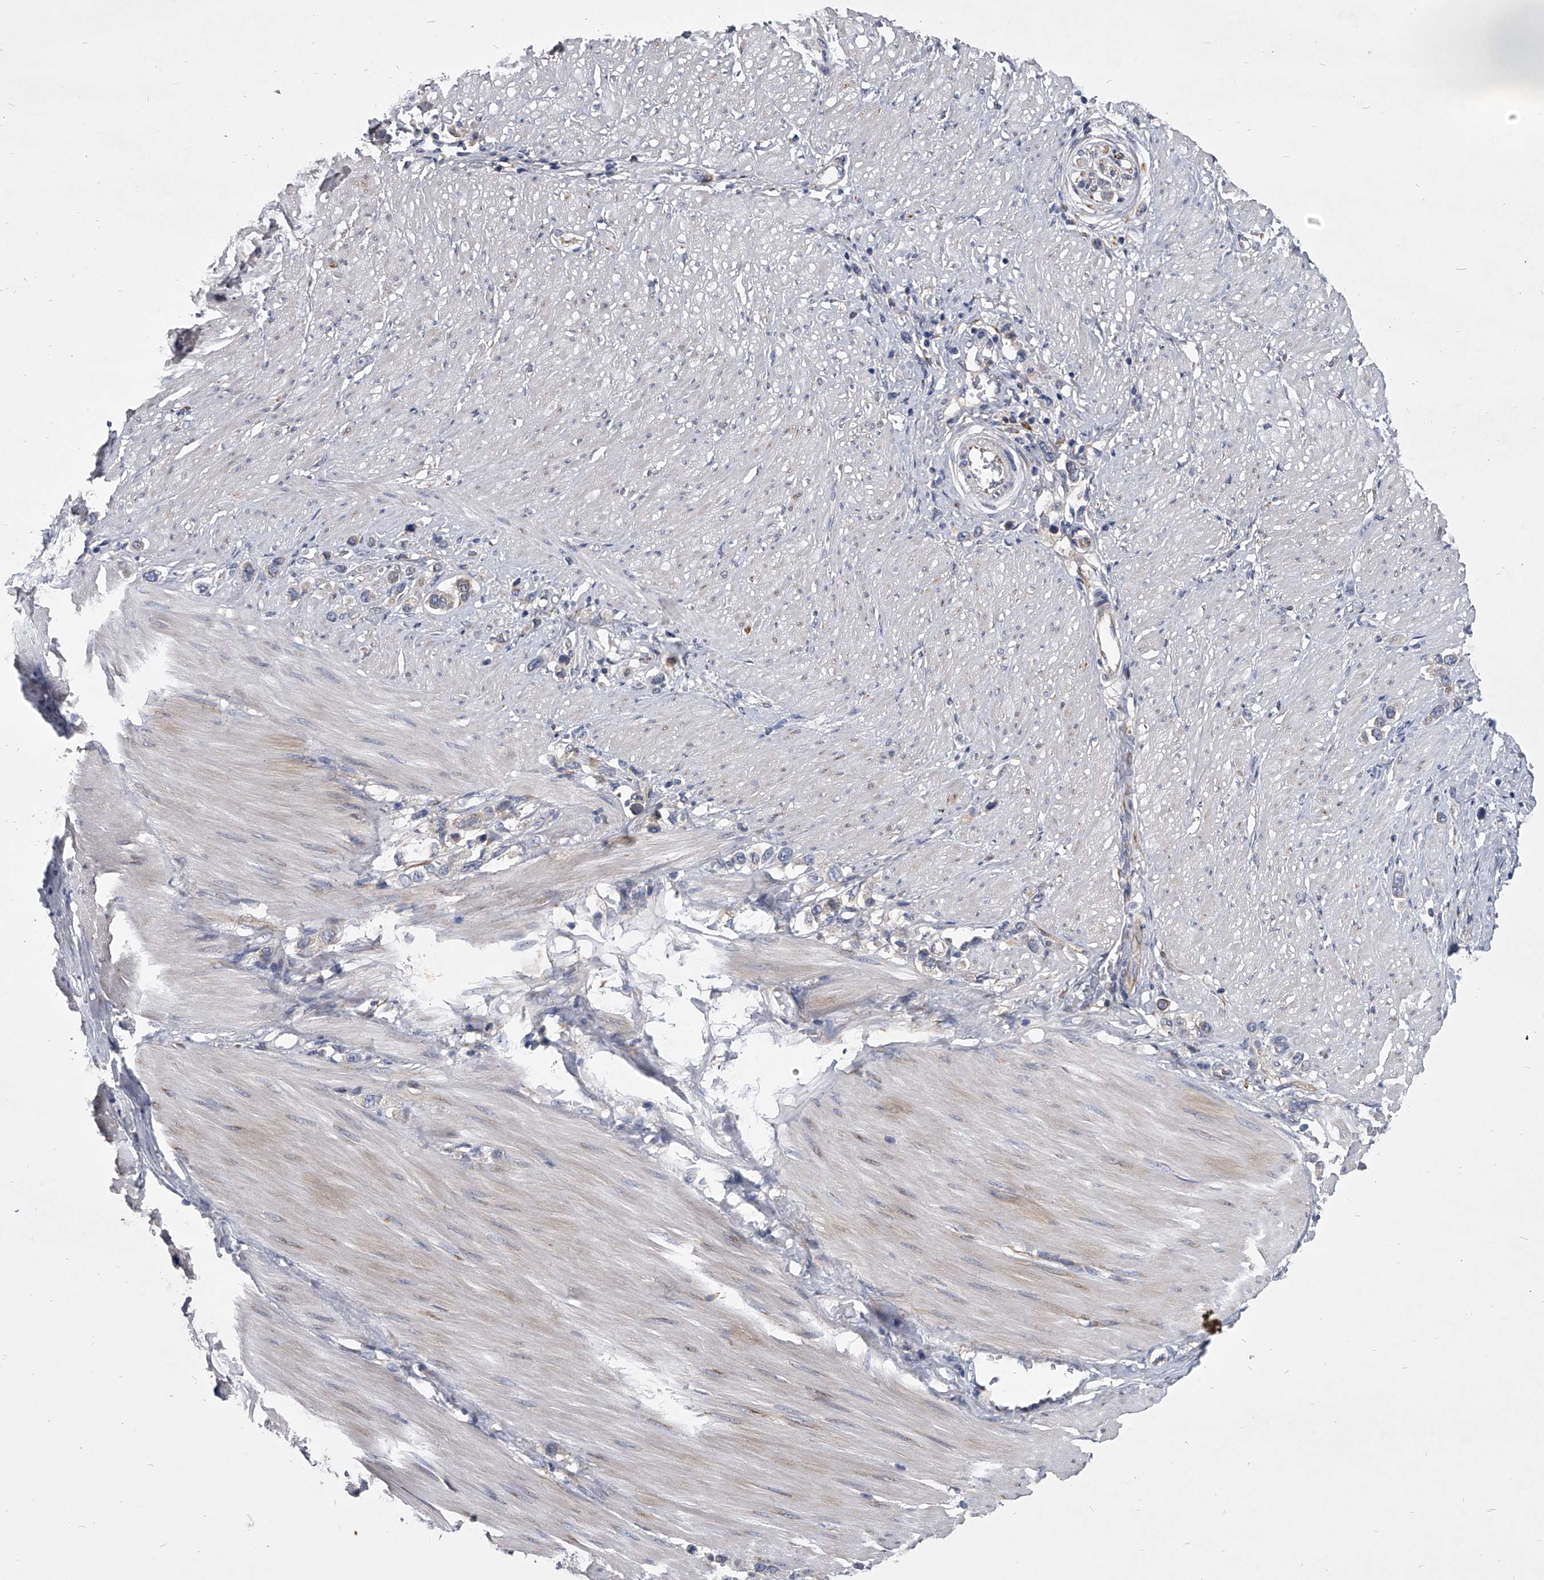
{"staining": {"intensity": "negative", "quantity": "none", "location": "none"}, "tissue": "stomach cancer", "cell_type": "Tumor cells", "image_type": "cancer", "snomed": [{"axis": "morphology", "description": "Adenocarcinoma, NOS"}, {"axis": "topography", "description": "Stomach"}], "caption": "IHC histopathology image of neoplastic tissue: human stomach cancer (adenocarcinoma) stained with DAB shows no significant protein positivity in tumor cells.", "gene": "CCR4", "patient": {"sex": "female", "age": 65}}